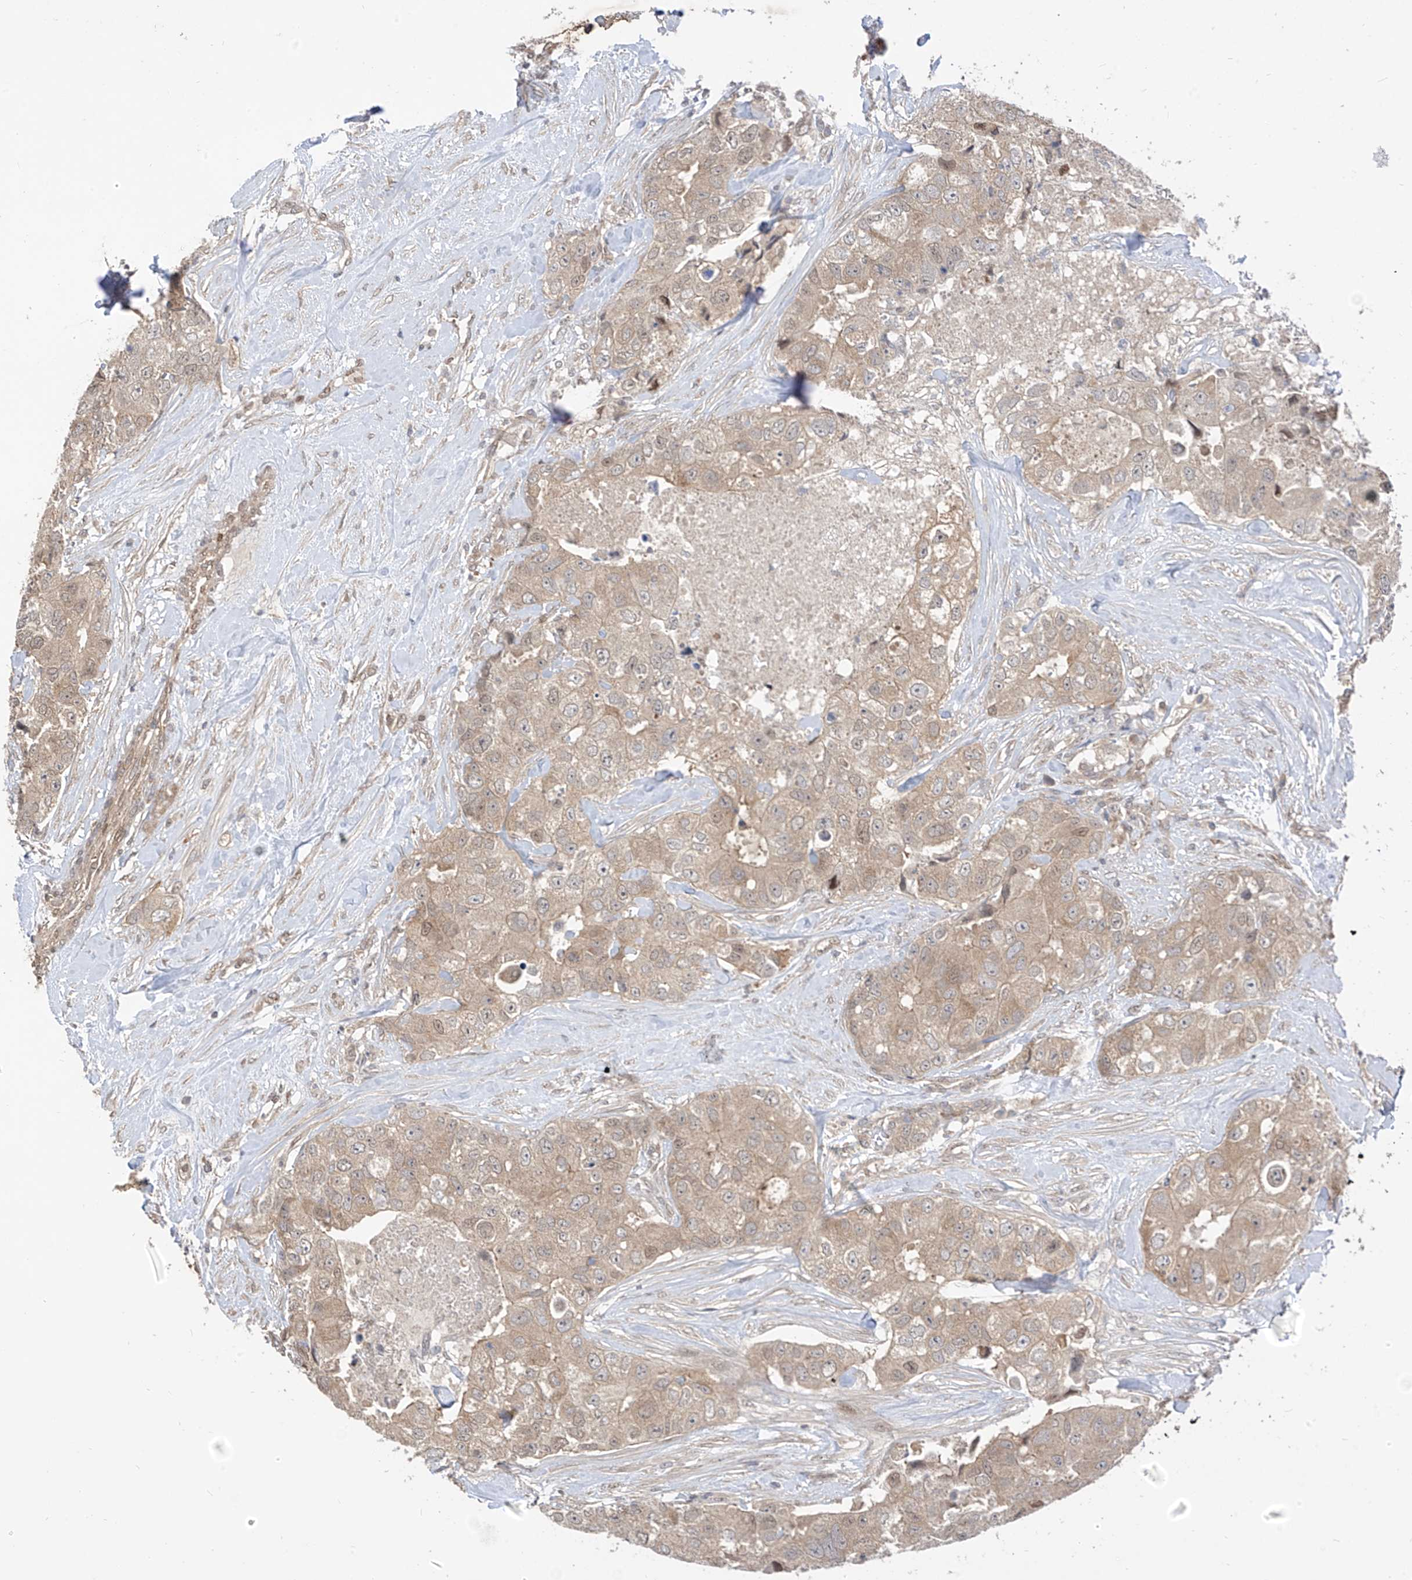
{"staining": {"intensity": "weak", "quantity": "25%-75%", "location": "cytoplasmic/membranous"}, "tissue": "breast cancer", "cell_type": "Tumor cells", "image_type": "cancer", "snomed": [{"axis": "morphology", "description": "Duct carcinoma"}, {"axis": "topography", "description": "Breast"}], "caption": "There is low levels of weak cytoplasmic/membranous staining in tumor cells of infiltrating ductal carcinoma (breast), as demonstrated by immunohistochemical staining (brown color).", "gene": "MRTFA", "patient": {"sex": "female", "age": 62}}